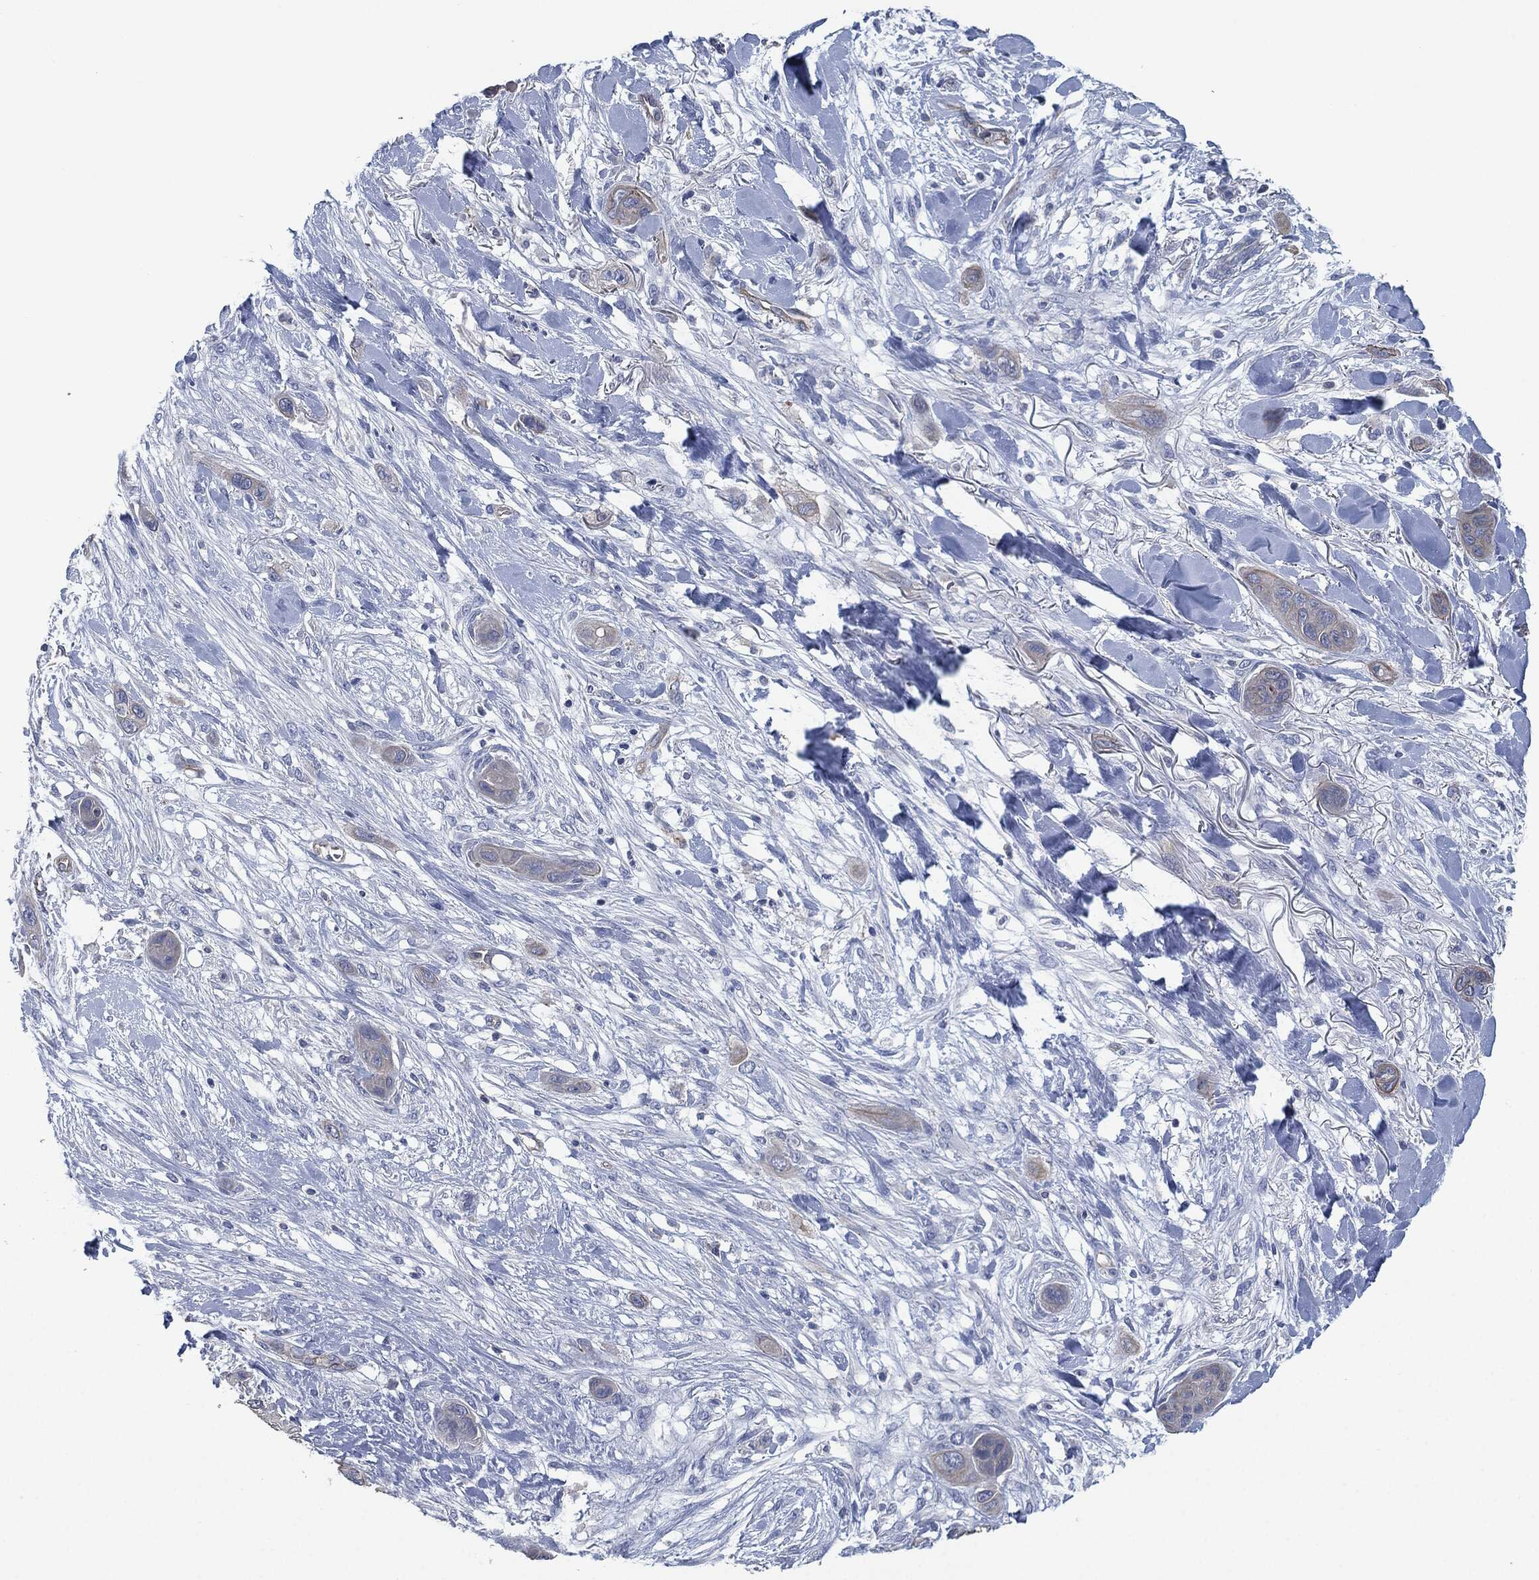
{"staining": {"intensity": "negative", "quantity": "none", "location": "none"}, "tissue": "skin cancer", "cell_type": "Tumor cells", "image_type": "cancer", "snomed": [{"axis": "morphology", "description": "Squamous cell carcinoma, NOS"}, {"axis": "topography", "description": "Skin"}], "caption": "Human skin cancer (squamous cell carcinoma) stained for a protein using IHC demonstrates no positivity in tumor cells.", "gene": "SHROOM2", "patient": {"sex": "male", "age": 78}}